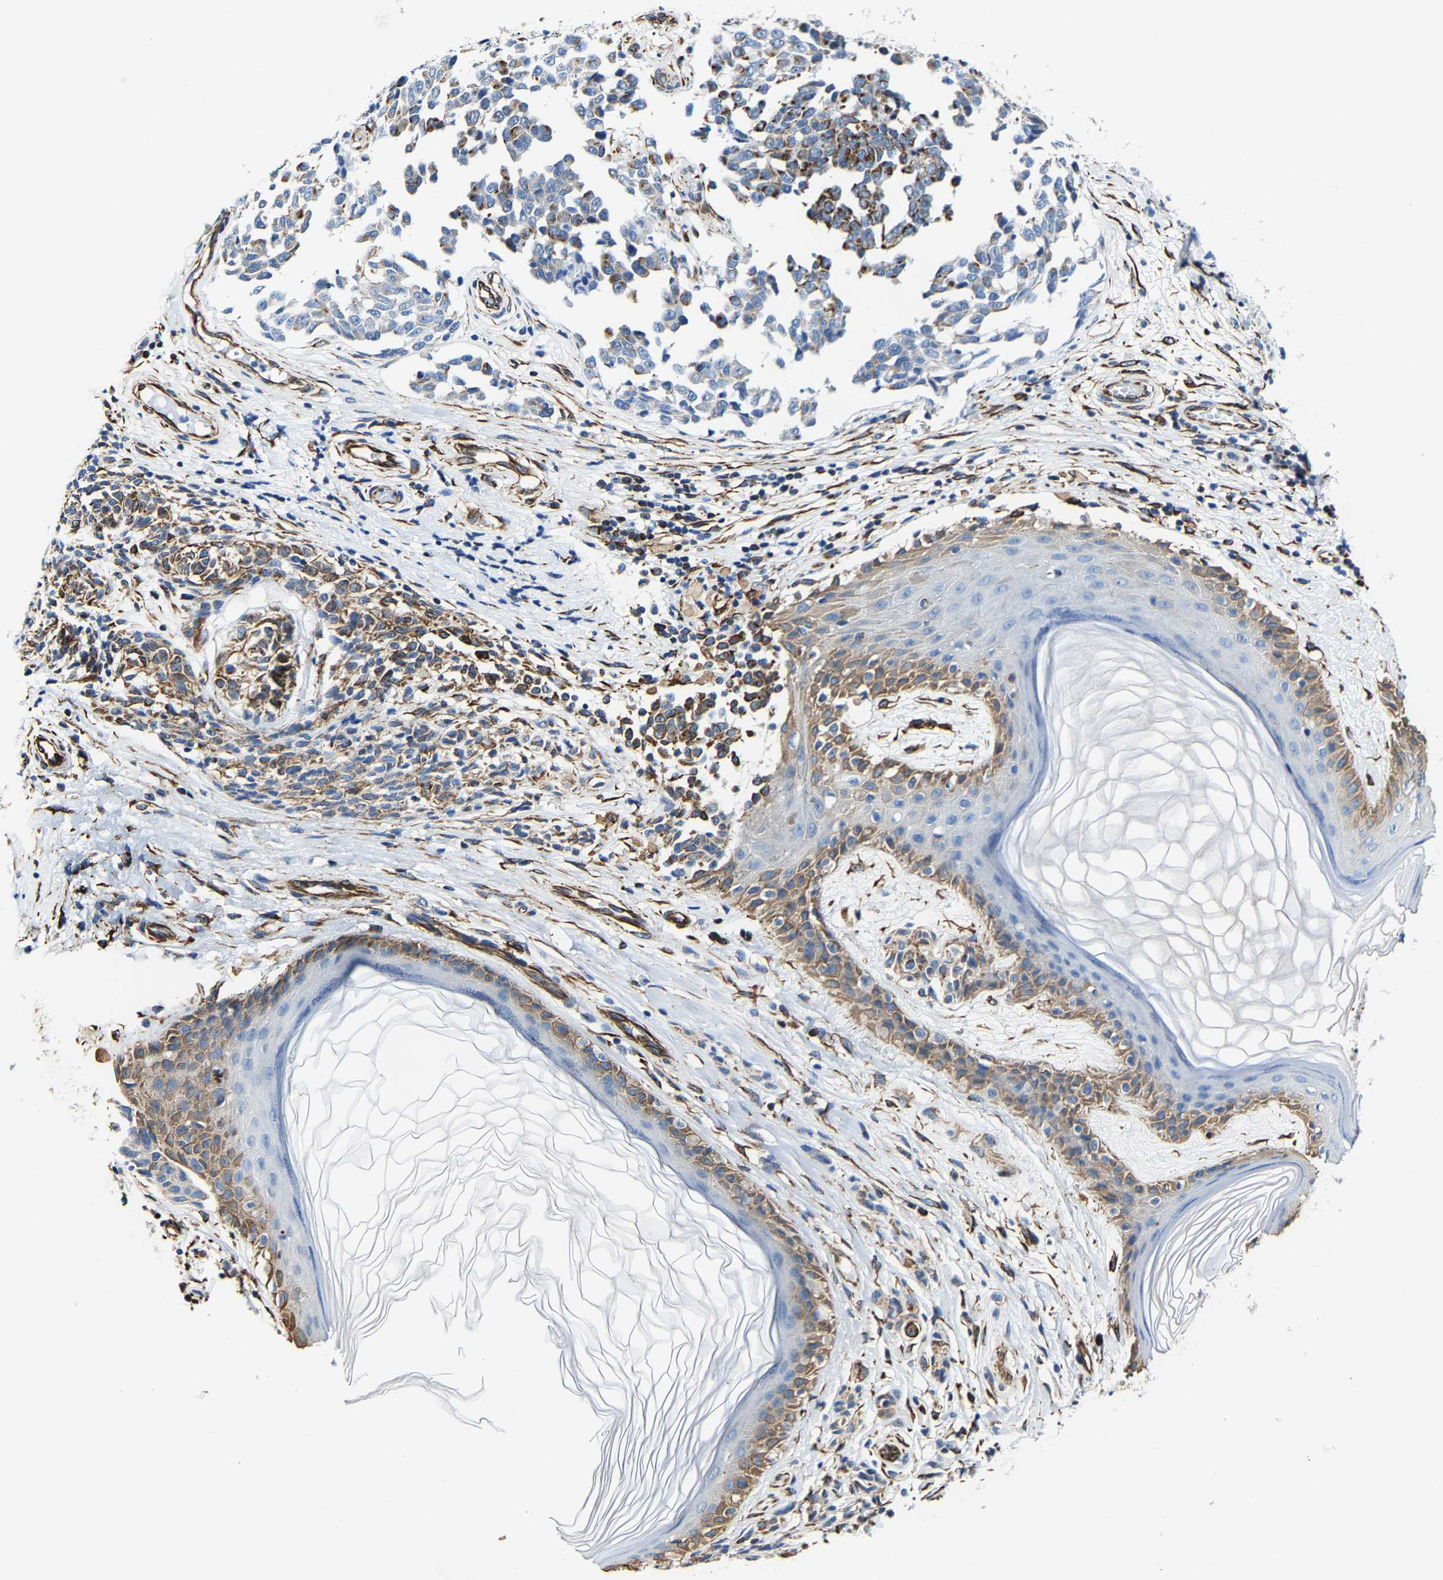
{"staining": {"intensity": "moderate", "quantity": "<25%", "location": "cytoplasmic/membranous"}, "tissue": "melanoma", "cell_type": "Tumor cells", "image_type": "cancer", "snomed": [{"axis": "morphology", "description": "Malignant melanoma, NOS"}, {"axis": "topography", "description": "Skin"}], "caption": "A brown stain highlights moderate cytoplasmic/membranous positivity of a protein in human malignant melanoma tumor cells.", "gene": "MMEL1", "patient": {"sex": "female", "age": 64}}